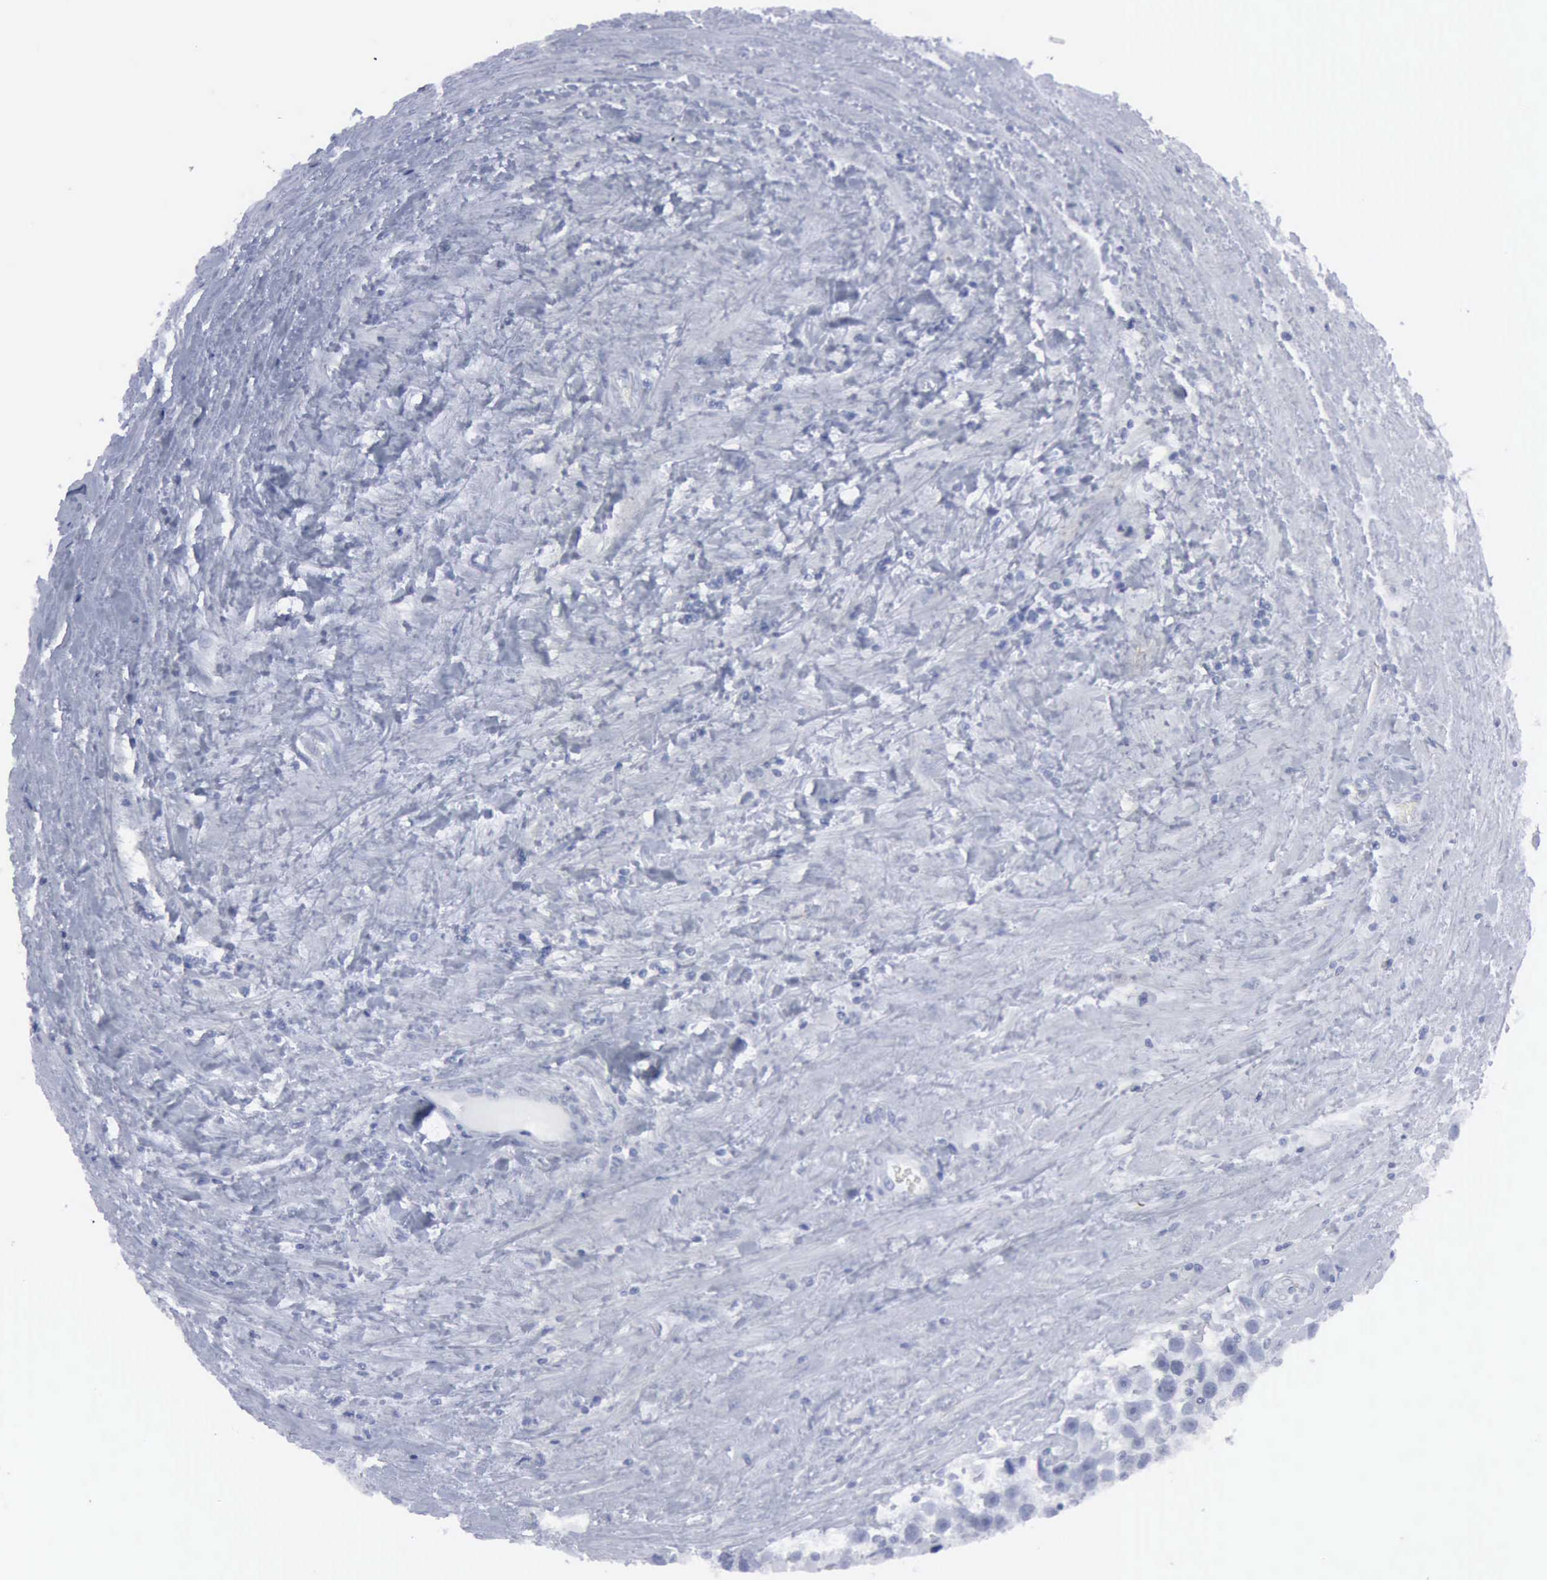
{"staining": {"intensity": "negative", "quantity": "none", "location": "none"}, "tissue": "testis cancer", "cell_type": "Tumor cells", "image_type": "cancer", "snomed": [{"axis": "morphology", "description": "Seminoma, NOS"}, {"axis": "topography", "description": "Testis"}], "caption": "Immunohistochemistry (IHC) histopathology image of testis cancer stained for a protein (brown), which displays no positivity in tumor cells.", "gene": "VCAM1", "patient": {"sex": "male", "age": 43}}